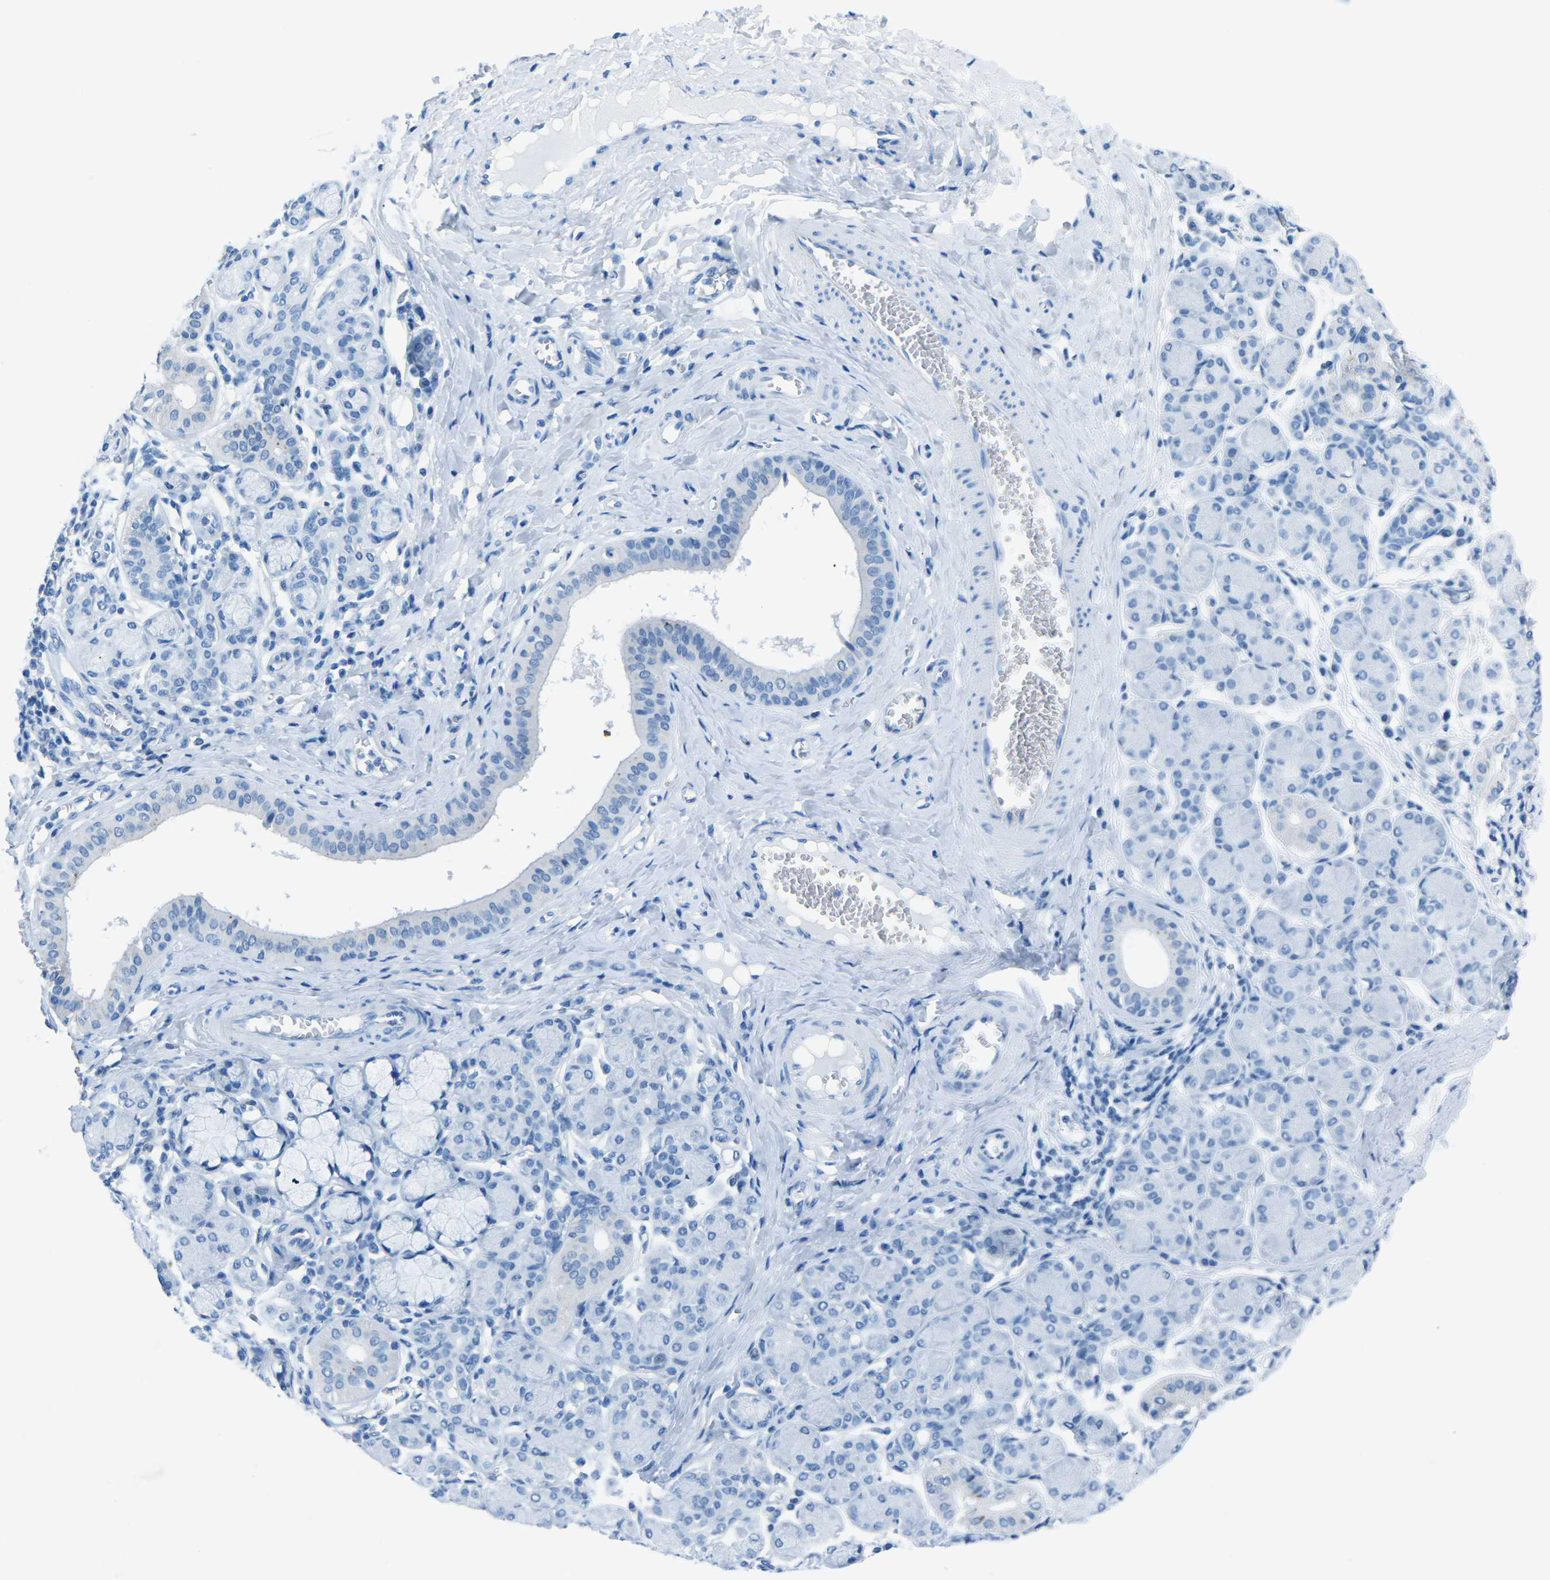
{"staining": {"intensity": "negative", "quantity": "none", "location": "none"}, "tissue": "salivary gland", "cell_type": "Glandular cells", "image_type": "normal", "snomed": [{"axis": "morphology", "description": "Normal tissue, NOS"}, {"axis": "morphology", "description": "Inflammation, NOS"}, {"axis": "topography", "description": "Lymph node"}, {"axis": "topography", "description": "Salivary gland"}], "caption": "Immunohistochemistry (IHC) histopathology image of benign salivary gland: human salivary gland stained with DAB (3,3'-diaminobenzidine) shows no significant protein staining in glandular cells.", "gene": "MYH8", "patient": {"sex": "male", "age": 3}}